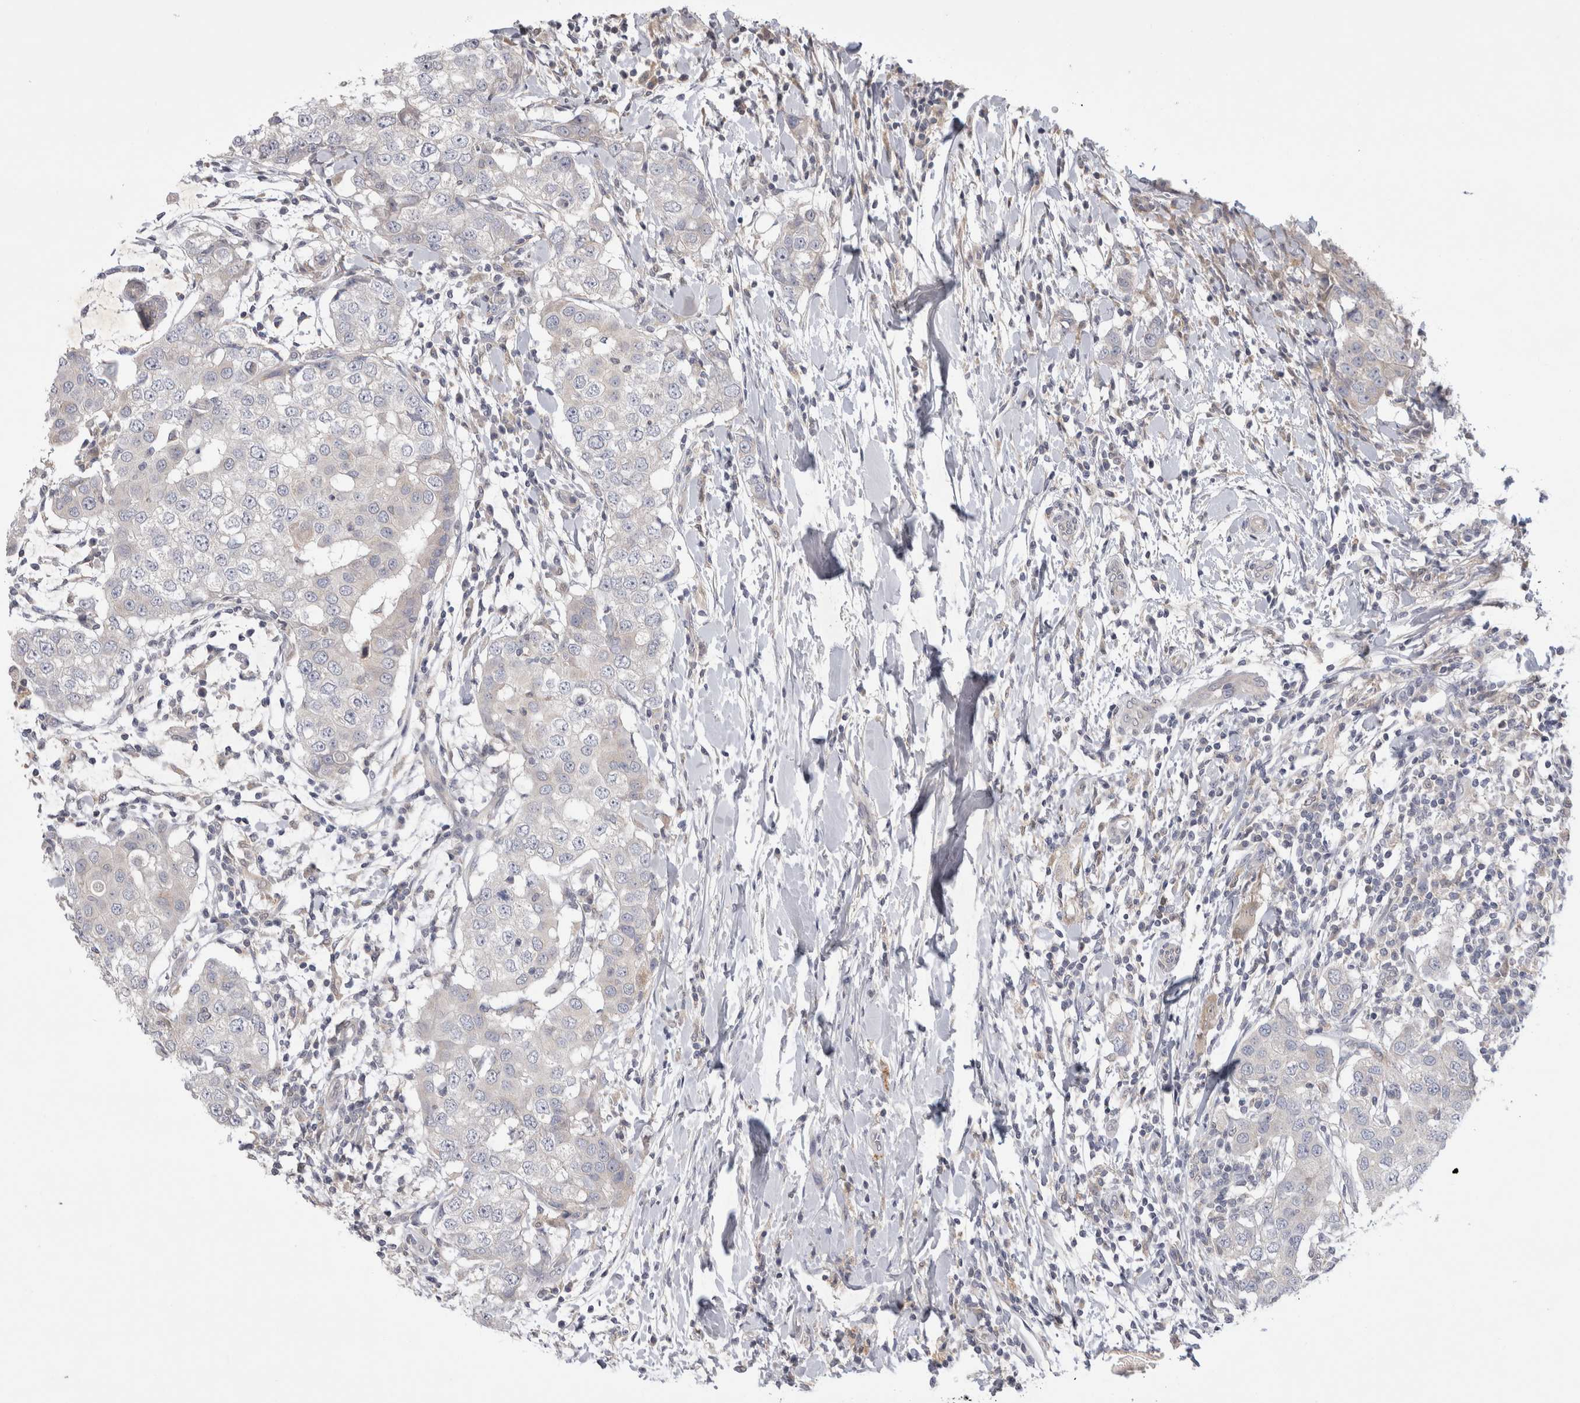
{"staining": {"intensity": "negative", "quantity": "none", "location": "none"}, "tissue": "breast cancer", "cell_type": "Tumor cells", "image_type": "cancer", "snomed": [{"axis": "morphology", "description": "Duct carcinoma"}, {"axis": "topography", "description": "Breast"}], "caption": "This is an immunohistochemistry (IHC) micrograph of human breast cancer. There is no positivity in tumor cells.", "gene": "SRD5A3", "patient": {"sex": "female", "age": 27}}